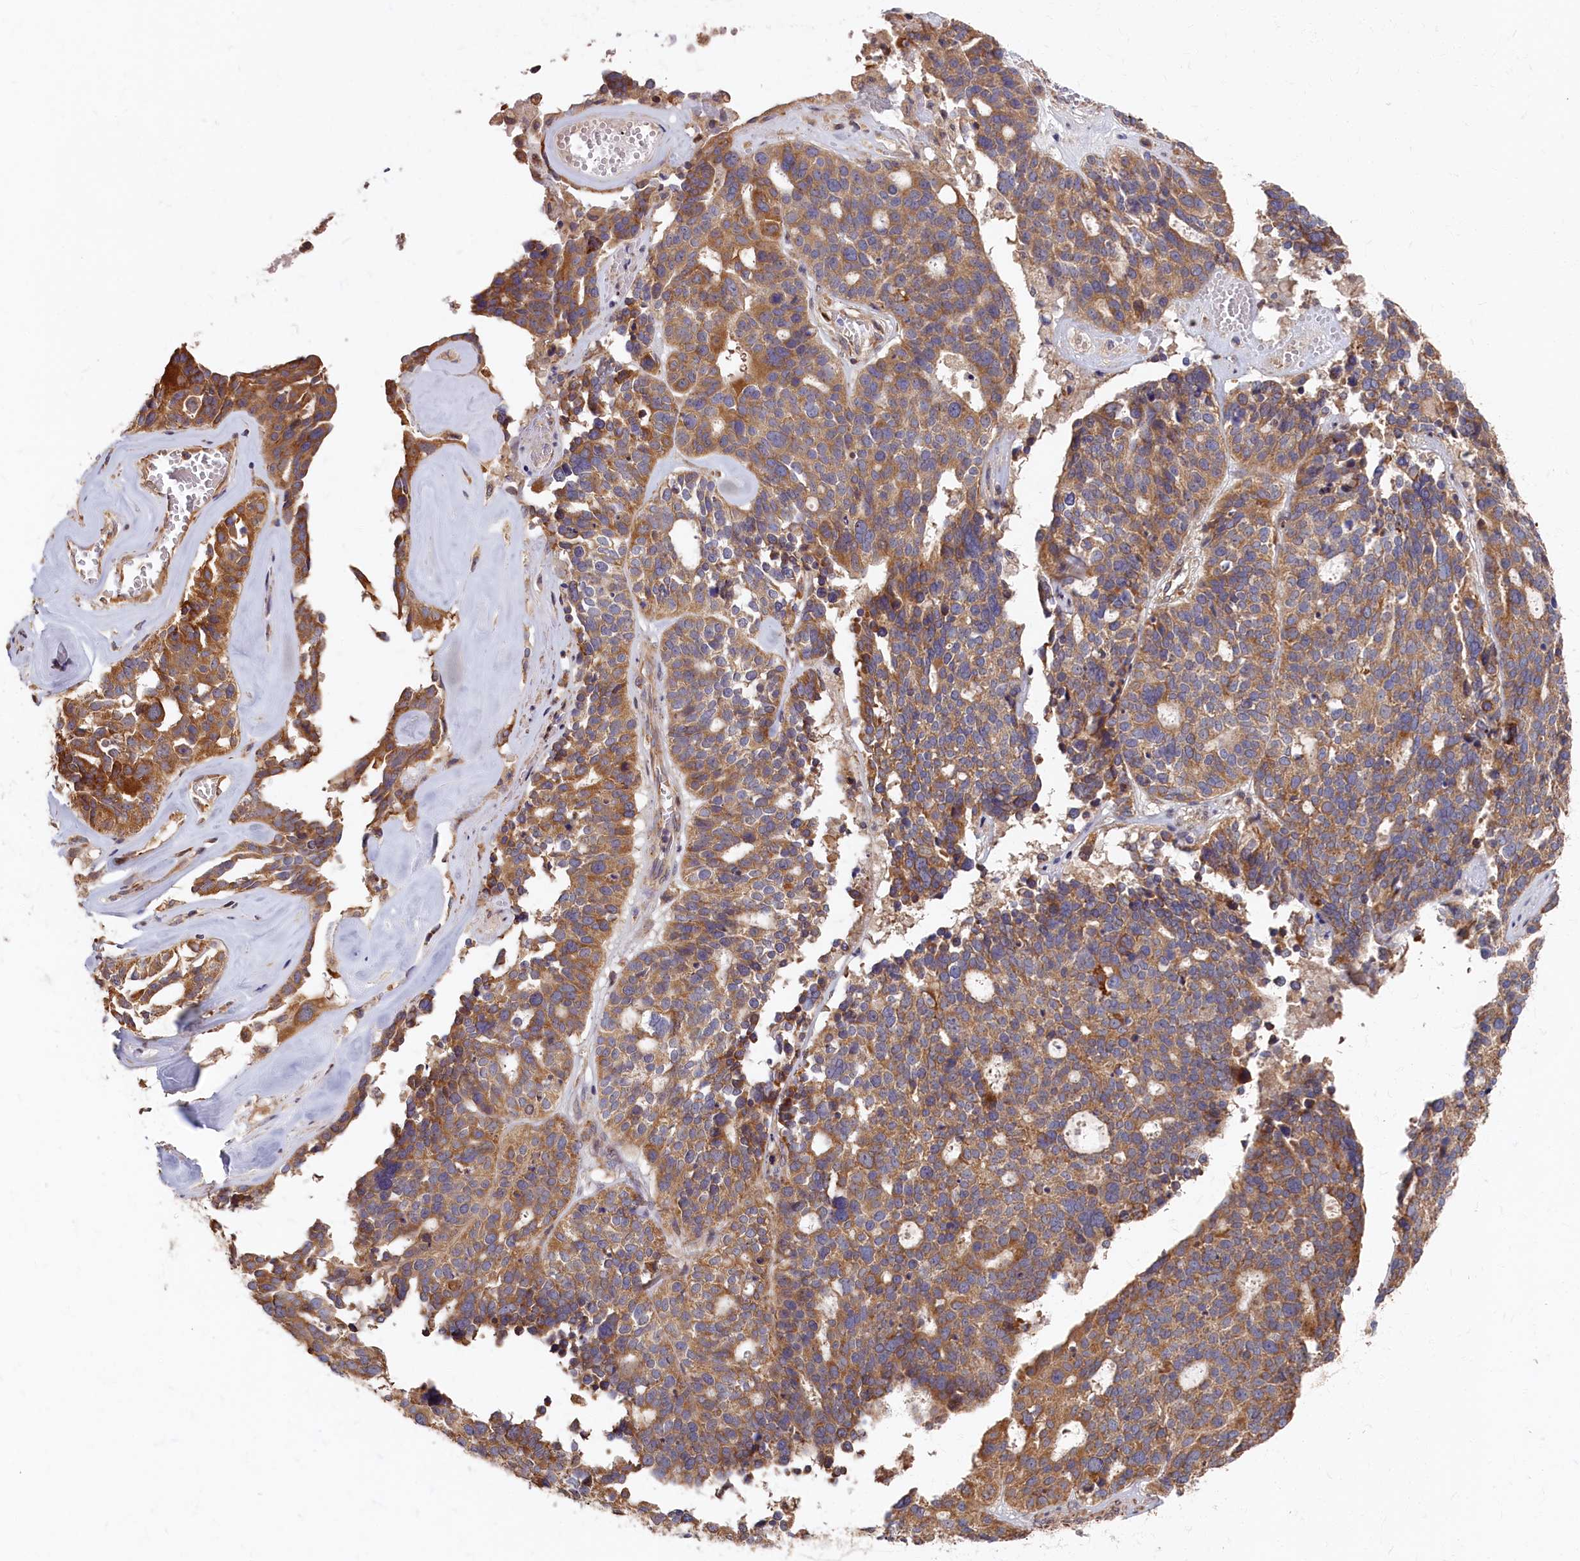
{"staining": {"intensity": "moderate", "quantity": ">75%", "location": "cytoplasmic/membranous"}, "tissue": "ovarian cancer", "cell_type": "Tumor cells", "image_type": "cancer", "snomed": [{"axis": "morphology", "description": "Cystadenocarcinoma, serous, NOS"}, {"axis": "topography", "description": "Ovary"}], "caption": "Immunohistochemical staining of serous cystadenocarcinoma (ovarian) displays medium levels of moderate cytoplasmic/membranous expression in about >75% of tumor cells. The protein is stained brown, and the nuclei are stained in blue (DAB IHC with brightfield microscopy, high magnification).", "gene": "CEP44", "patient": {"sex": "female", "age": 59}}